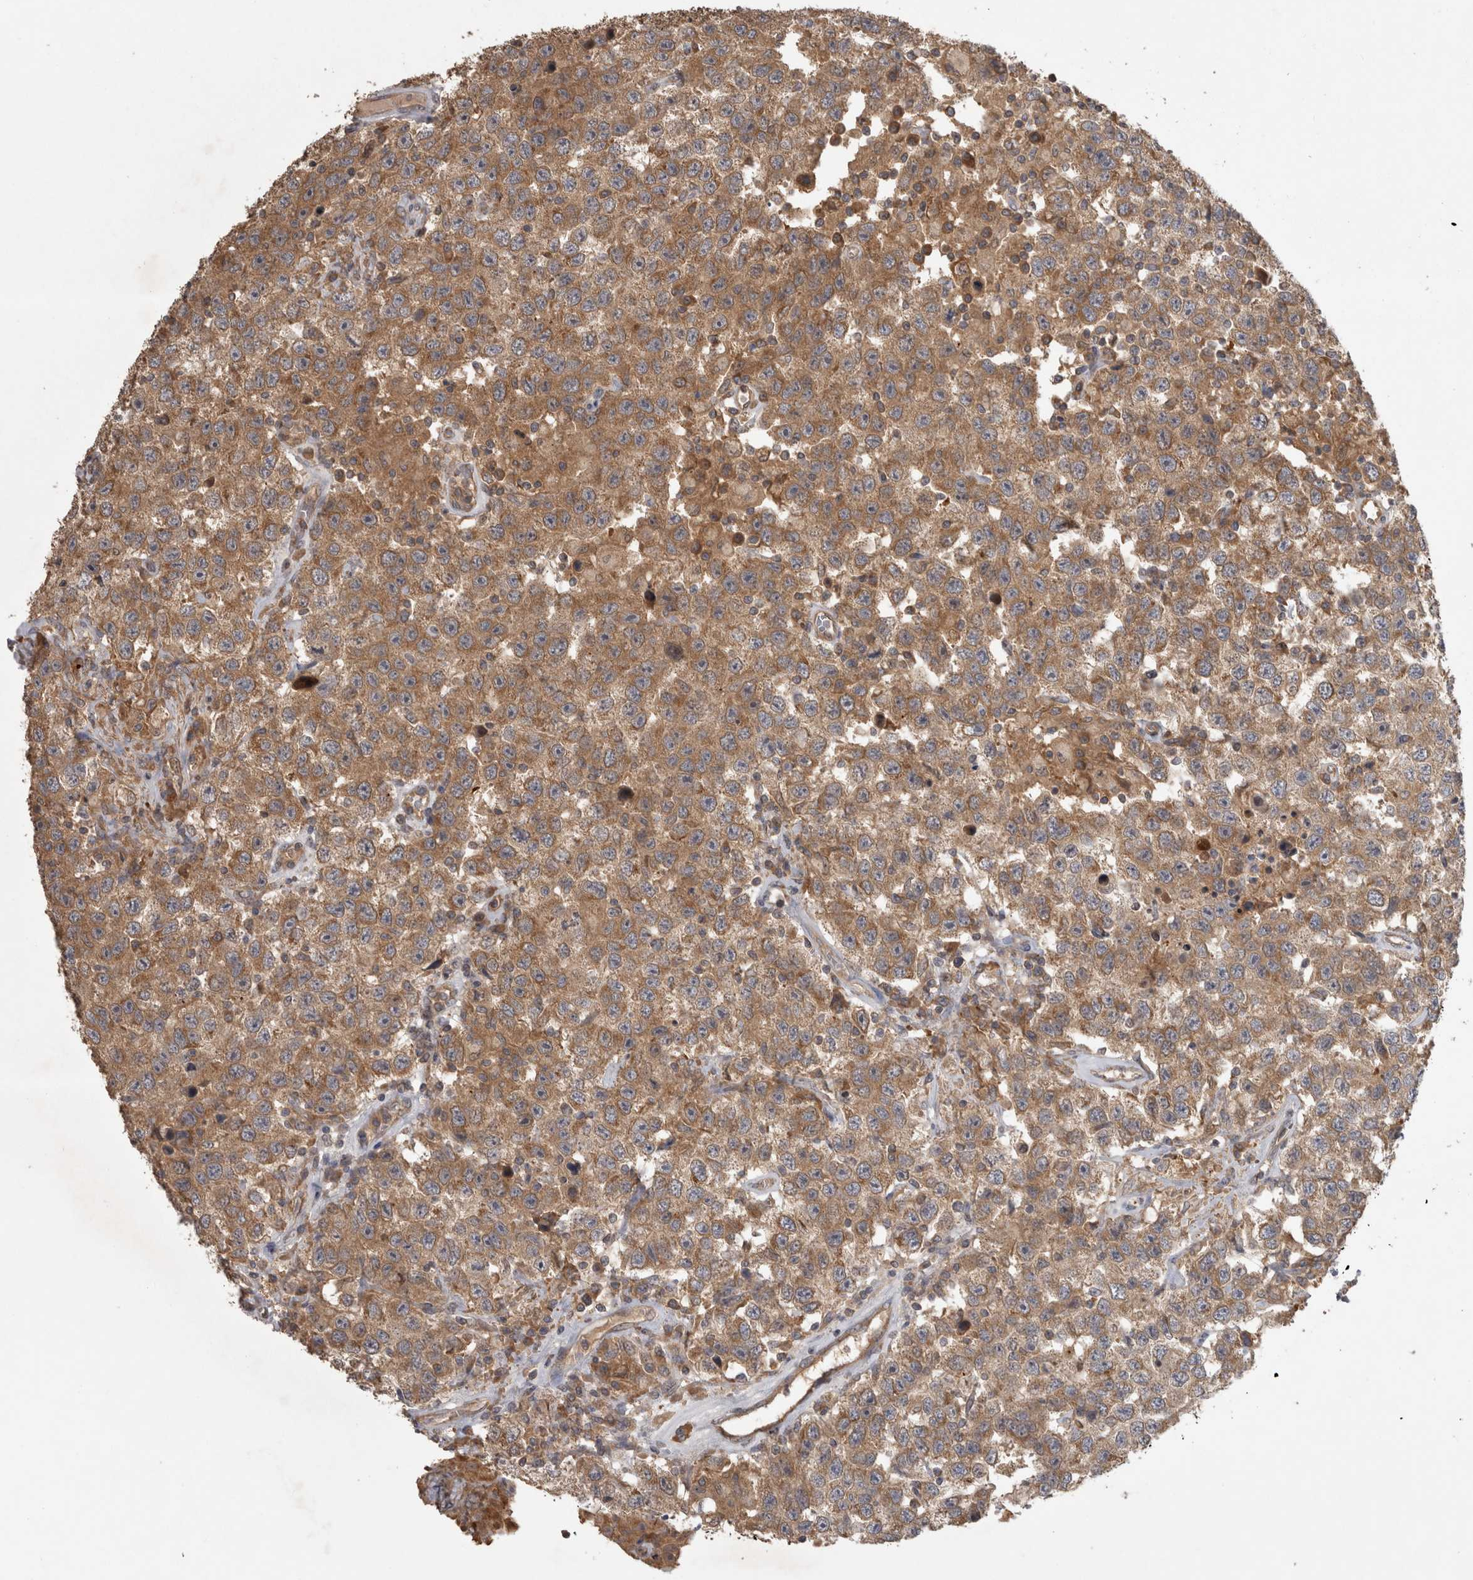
{"staining": {"intensity": "moderate", "quantity": ">75%", "location": "cytoplasmic/membranous"}, "tissue": "testis cancer", "cell_type": "Tumor cells", "image_type": "cancer", "snomed": [{"axis": "morphology", "description": "Seminoma, NOS"}, {"axis": "topography", "description": "Testis"}], "caption": "Immunohistochemical staining of human testis seminoma demonstrates medium levels of moderate cytoplasmic/membranous protein staining in about >75% of tumor cells.", "gene": "MICU3", "patient": {"sex": "male", "age": 41}}